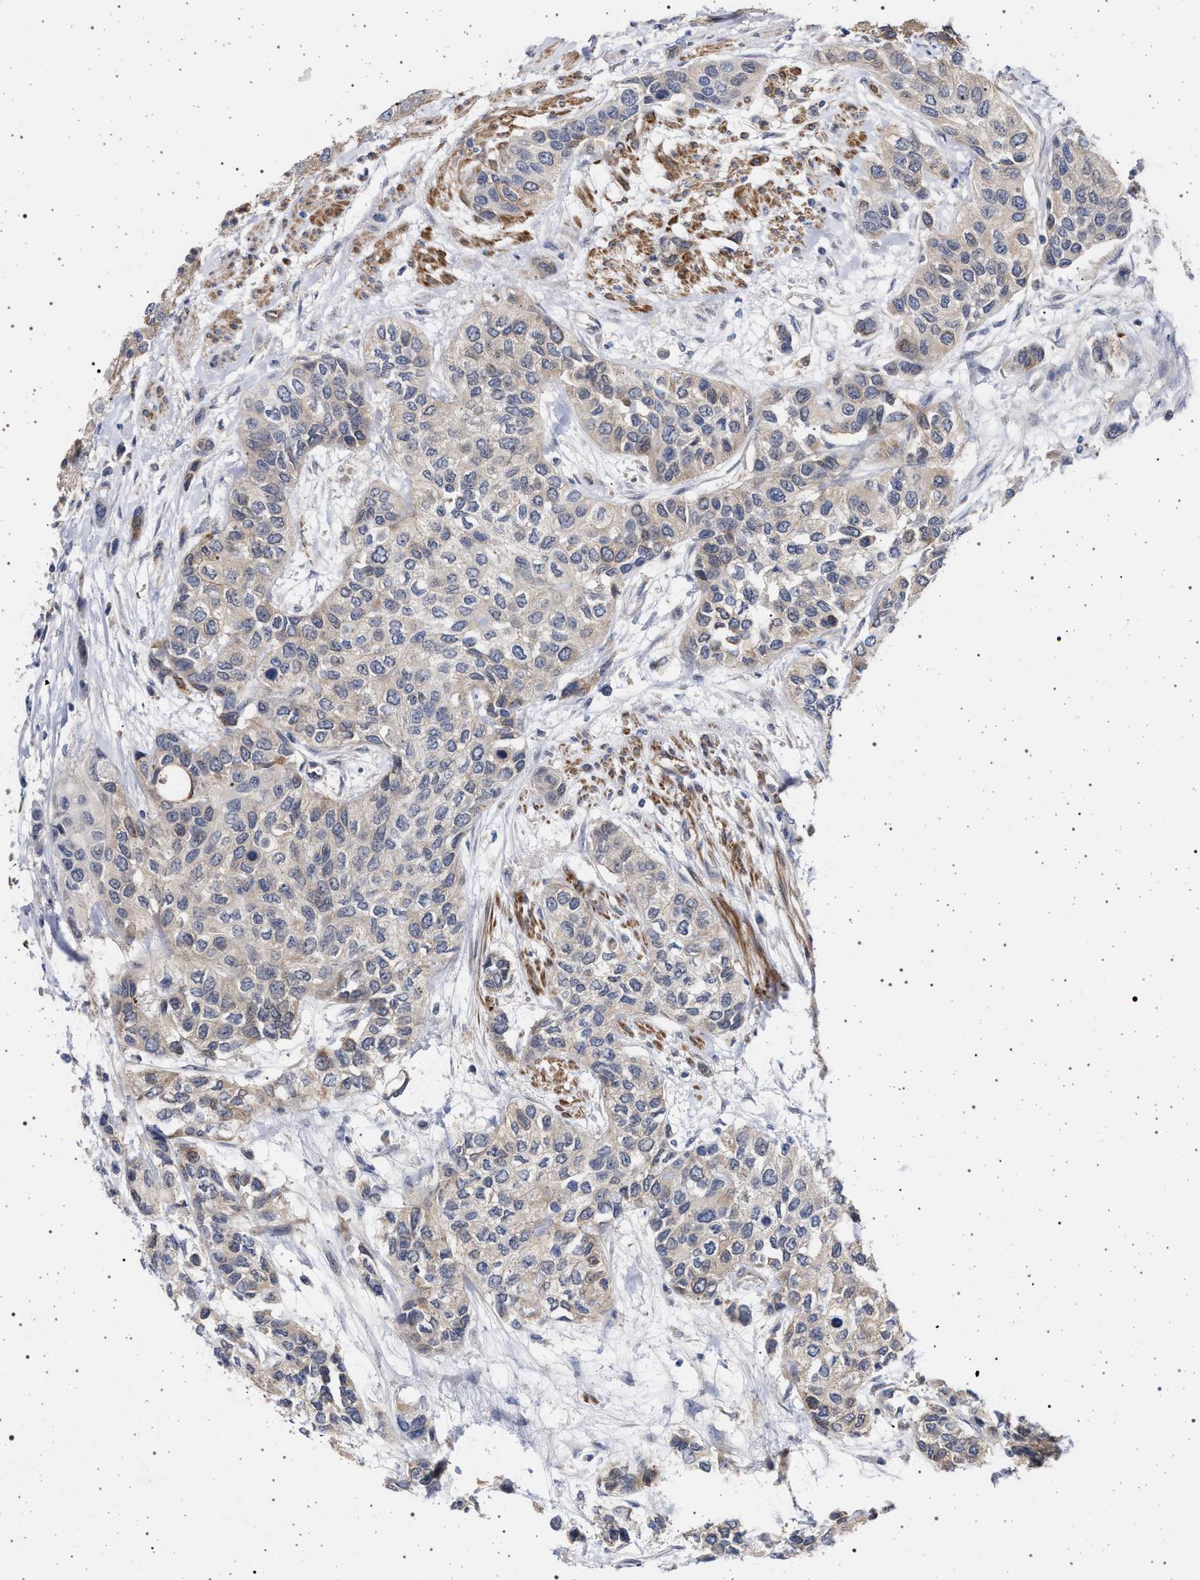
{"staining": {"intensity": "weak", "quantity": "<25%", "location": "cytoplasmic/membranous"}, "tissue": "urothelial cancer", "cell_type": "Tumor cells", "image_type": "cancer", "snomed": [{"axis": "morphology", "description": "Urothelial carcinoma, High grade"}, {"axis": "topography", "description": "Urinary bladder"}], "caption": "This is an immunohistochemistry (IHC) histopathology image of human urothelial cancer. There is no expression in tumor cells.", "gene": "RBM48", "patient": {"sex": "female", "age": 56}}